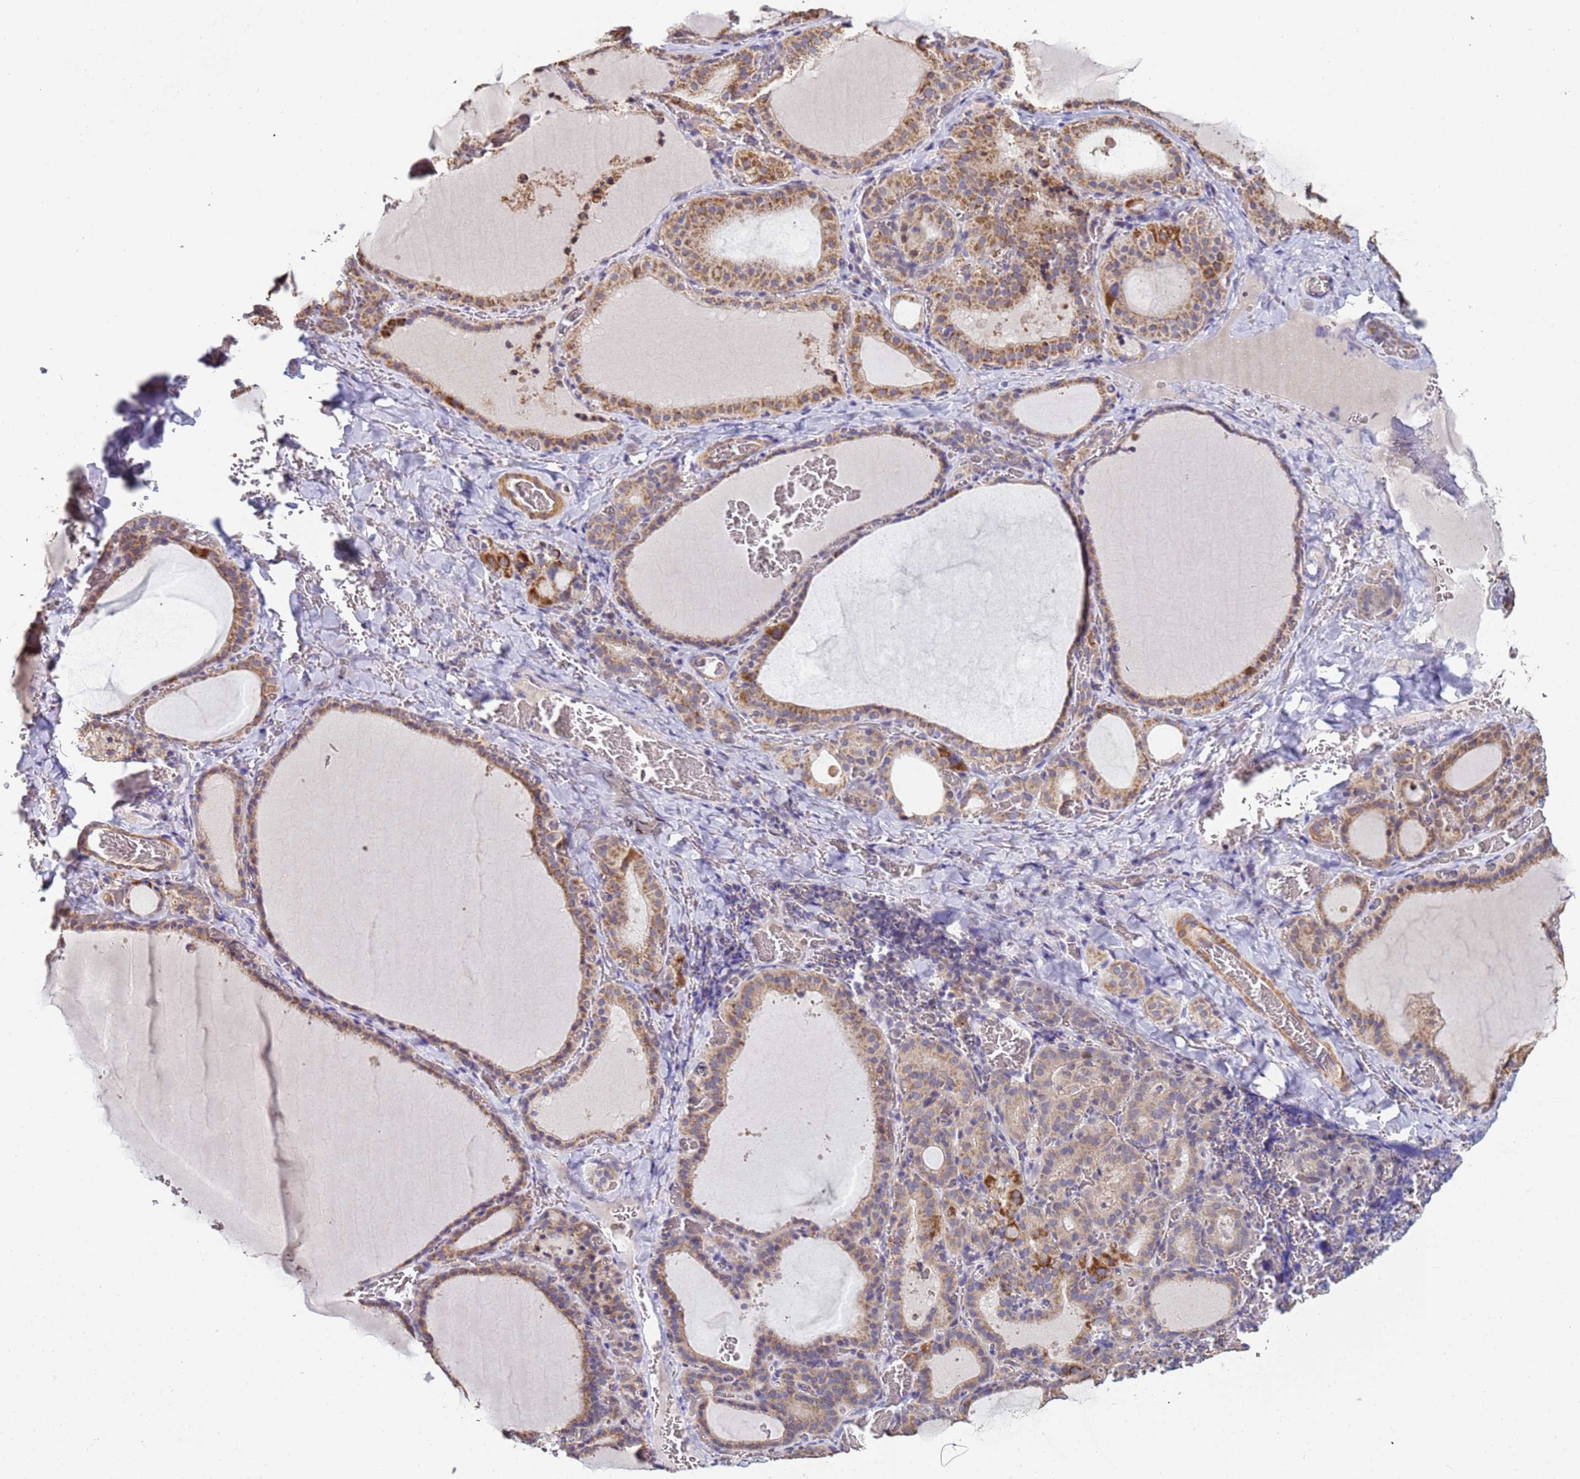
{"staining": {"intensity": "moderate", "quantity": ">75%", "location": "cytoplasmic/membranous"}, "tissue": "thyroid gland", "cell_type": "Glandular cells", "image_type": "normal", "snomed": [{"axis": "morphology", "description": "Normal tissue, NOS"}, {"axis": "topography", "description": "Thyroid gland"}], "caption": "DAB immunohistochemical staining of normal thyroid gland demonstrates moderate cytoplasmic/membranous protein positivity in approximately >75% of glandular cells. (DAB (3,3'-diaminobenzidine) IHC, brown staining for protein, blue staining for nuclei).", "gene": "CLHC1", "patient": {"sex": "female", "age": 39}}